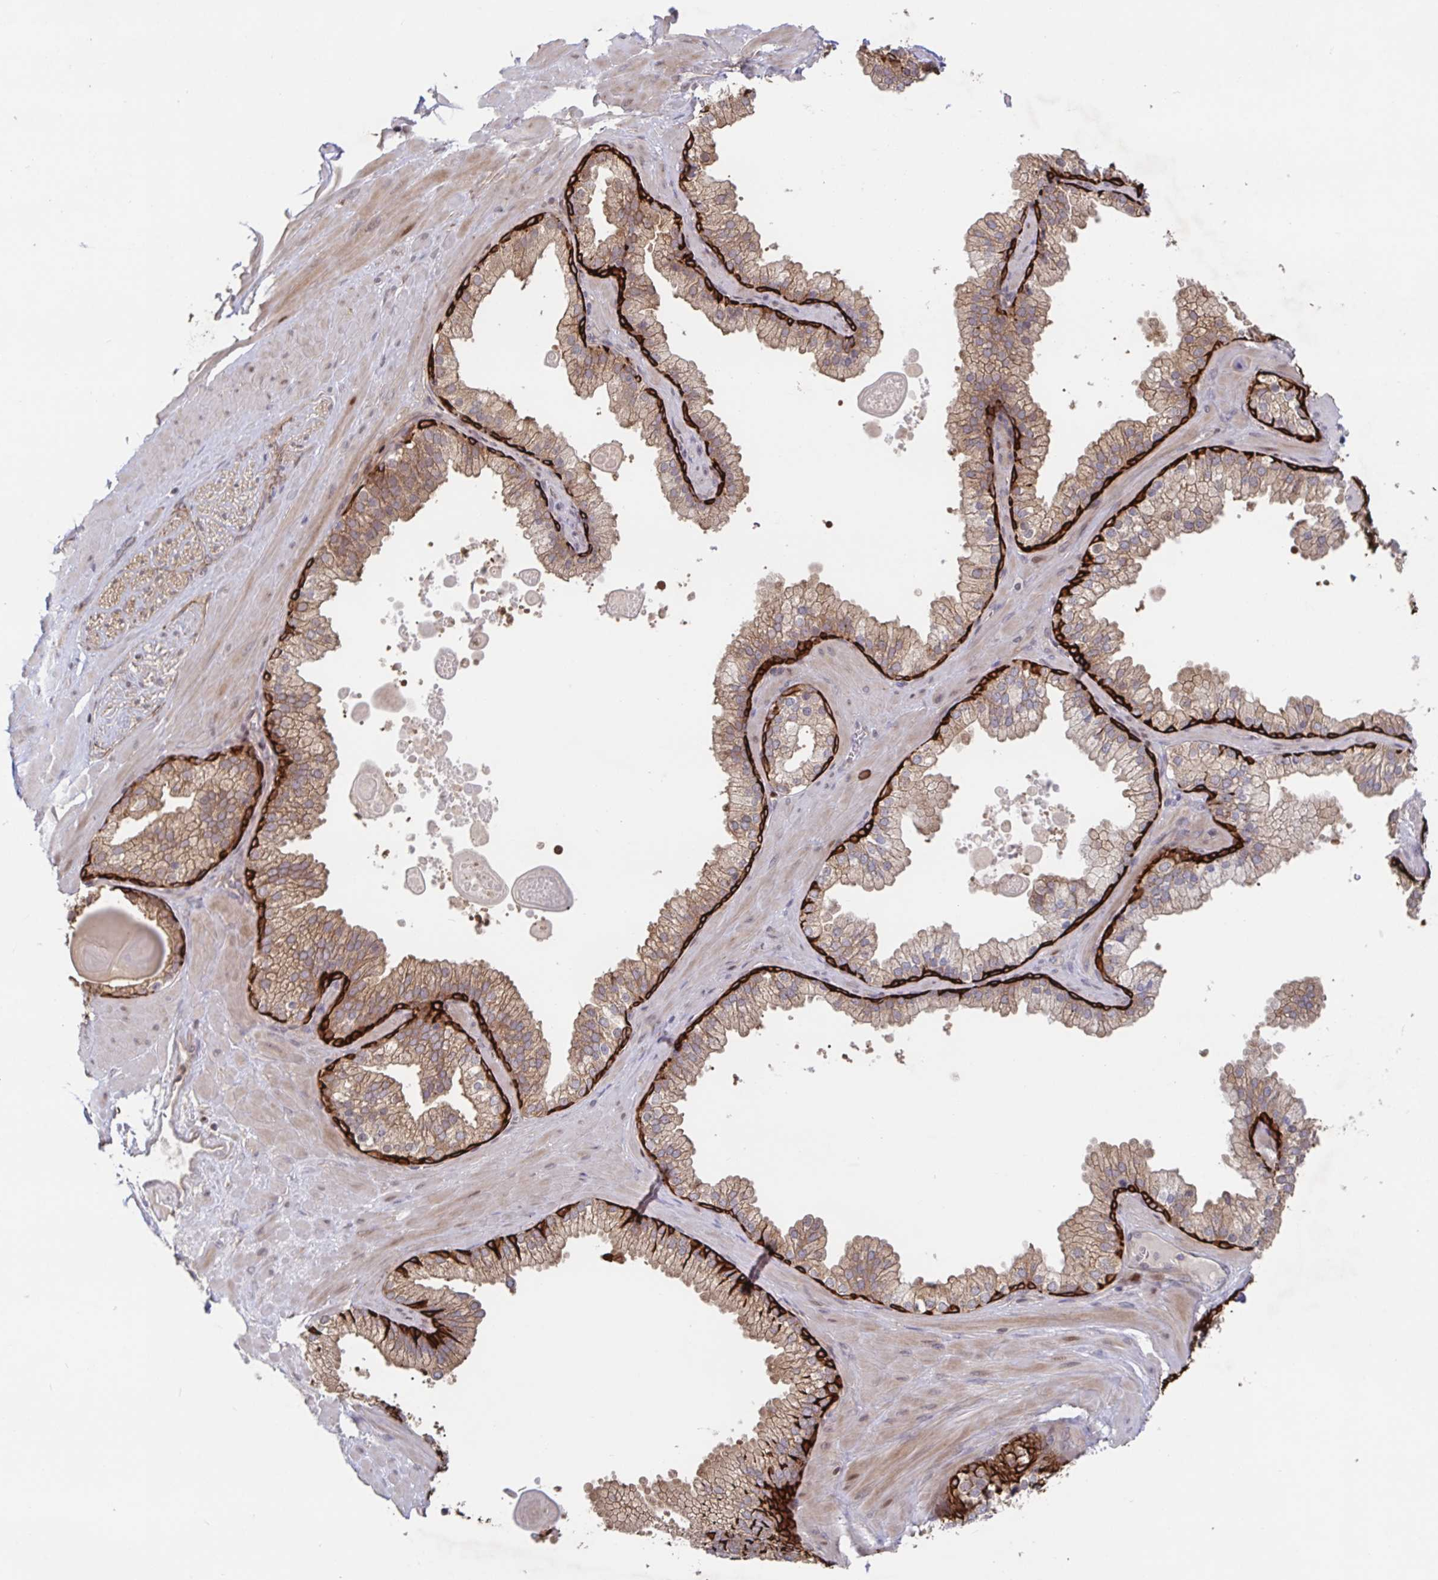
{"staining": {"intensity": "weak", "quantity": "25%-75%", "location": "cytoplasmic/membranous"}, "tissue": "soft tissue", "cell_type": "Fibroblasts", "image_type": "normal", "snomed": [{"axis": "morphology", "description": "Normal tissue, NOS"}, {"axis": "topography", "description": "Prostate"}, {"axis": "topography", "description": "Peripheral nerve tissue"}], "caption": "About 25%-75% of fibroblasts in unremarkable soft tissue display weak cytoplasmic/membranous protein staining as visualized by brown immunohistochemical staining.", "gene": "AACS", "patient": {"sex": "male", "age": 61}}